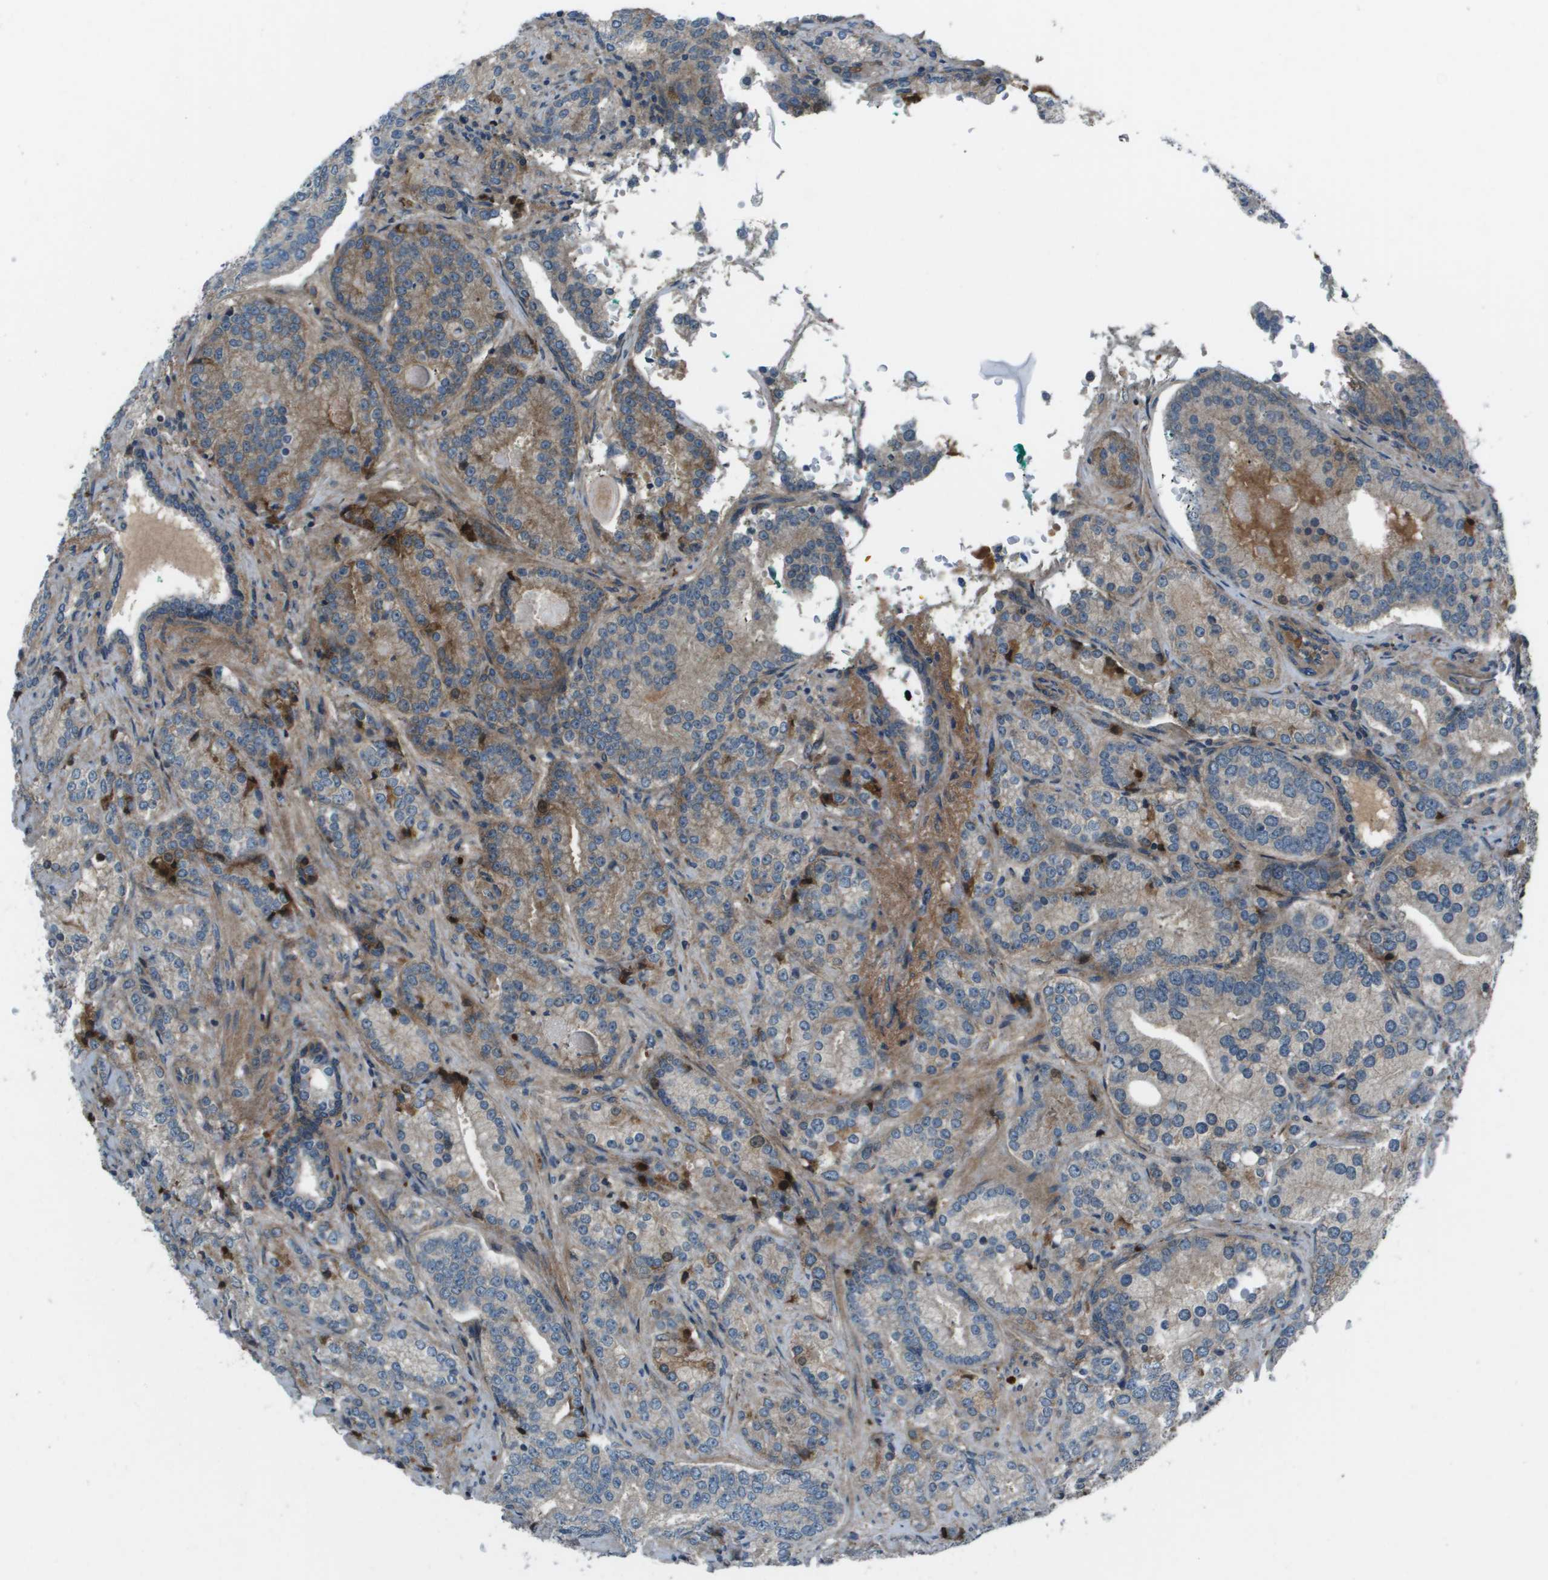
{"staining": {"intensity": "weak", "quantity": "<25%", "location": "cytoplasmic/membranous"}, "tissue": "prostate cancer", "cell_type": "Tumor cells", "image_type": "cancer", "snomed": [{"axis": "morphology", "description": "Adenocarcinoma, High grade"}, {"axis": "topography", "description": "Prostate"}], "caption": "IHC image of prostate cancer (adenocarcinoma (high-grade)) stained for a protein (brown), which demonstrates no staining in tumor cells.", "gene": "PCOLCE", "patient": {"sex": "male", "age": 61}}